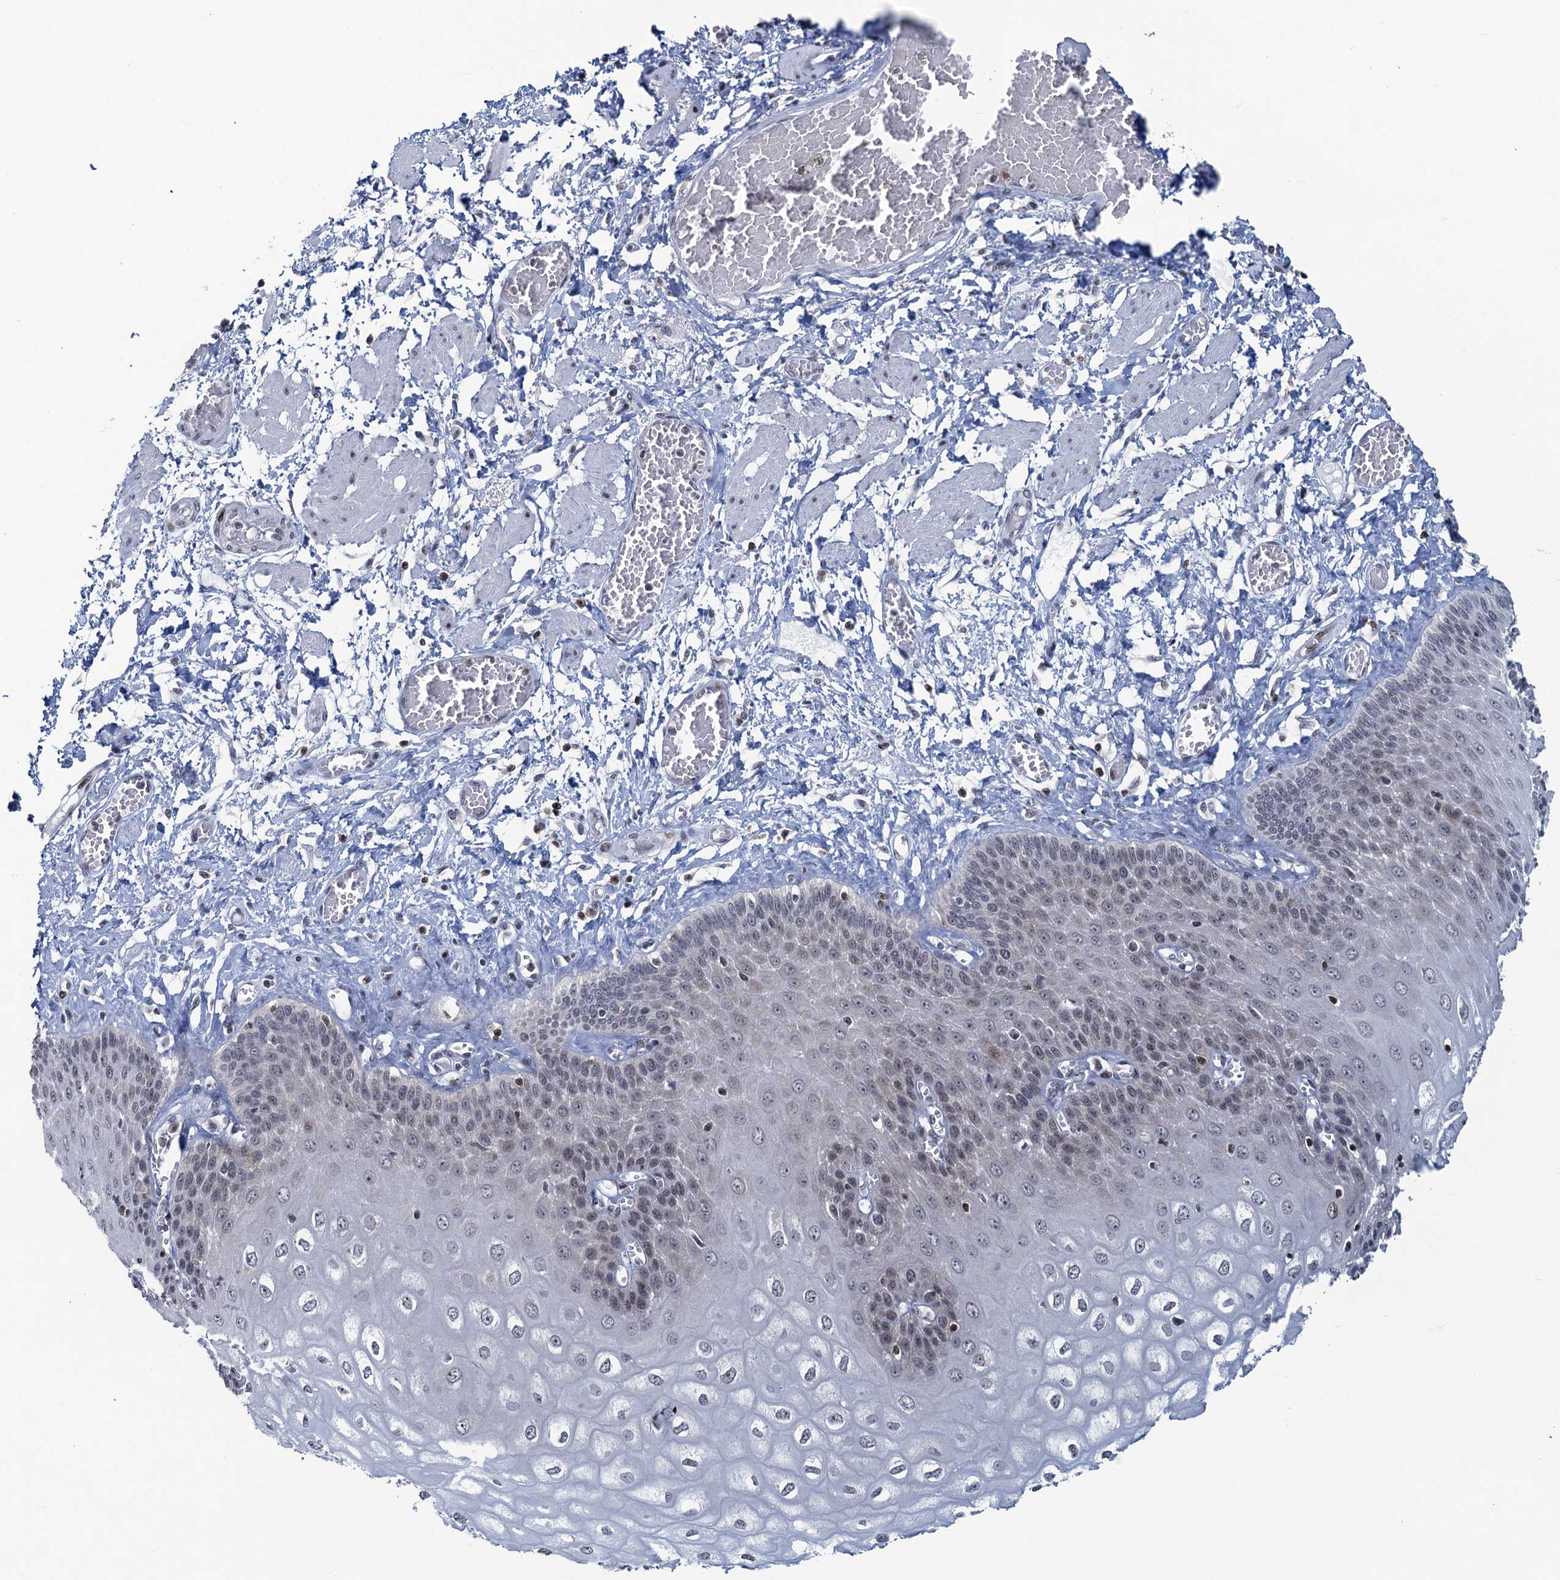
{"staining": {"intensity": "moderate", "quantity": "<25%", "location": "cytoplasmic/membranous"}, "tissue": "esophagus", "cell_type": "Squamous epithelial cells", "image_type": "normal", "snomed": [{"axis": "morphology", "description": "Normal tissue, NOS"}, {"axis": "topography", "description": "Esophagus"}], "caption": "Immunohistochemistry (IHC) of unremarkable human esophagus demonstrates low levels of moderate cytoplasmic/membranous expression in about <25% of squamous epithelial cells.", "gene": "FYB1", "patient": {"sex": "male", "age": 60}}